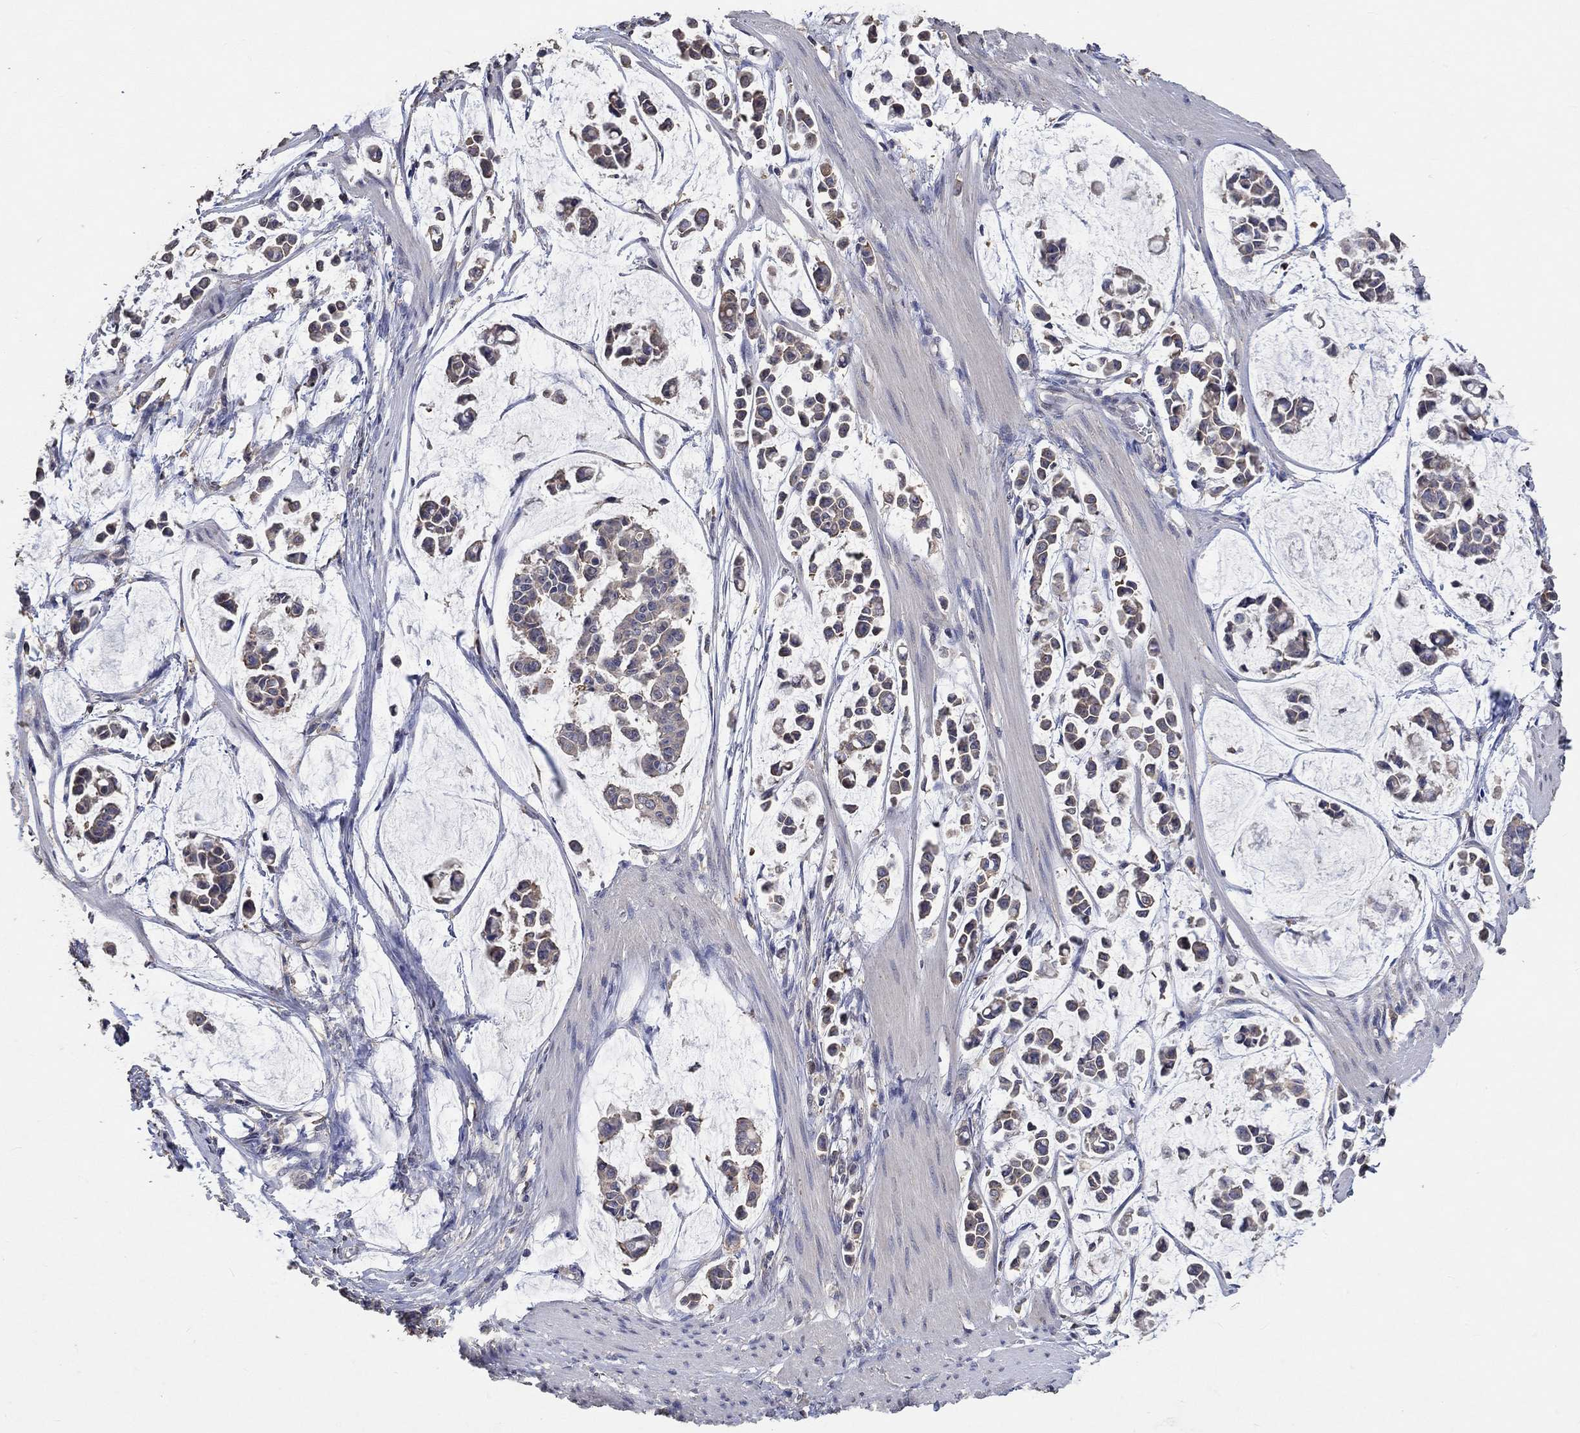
{"staining": {"intensity": "weak", "quantity": "25%-75%", "location": "cytoplasmic/membranous"}, "tissue": "stomach cancer", "cell_type": "Tumor cells", "image_type": "cancer", "snomed": [{"axis": "morphology", "description": "Adenocarcinoma, NOS"}, {"axis": "topography", "description": "Stomach"}], "caption": "Stomach cancer (adenocarcinoma) stained with immunohistochemistry shows weak cytoplasmic/membranous staining in about 25%-75% of tumor cells.", "gene": "PTPN20", "patient": {"sex": "male", "age": 82}}